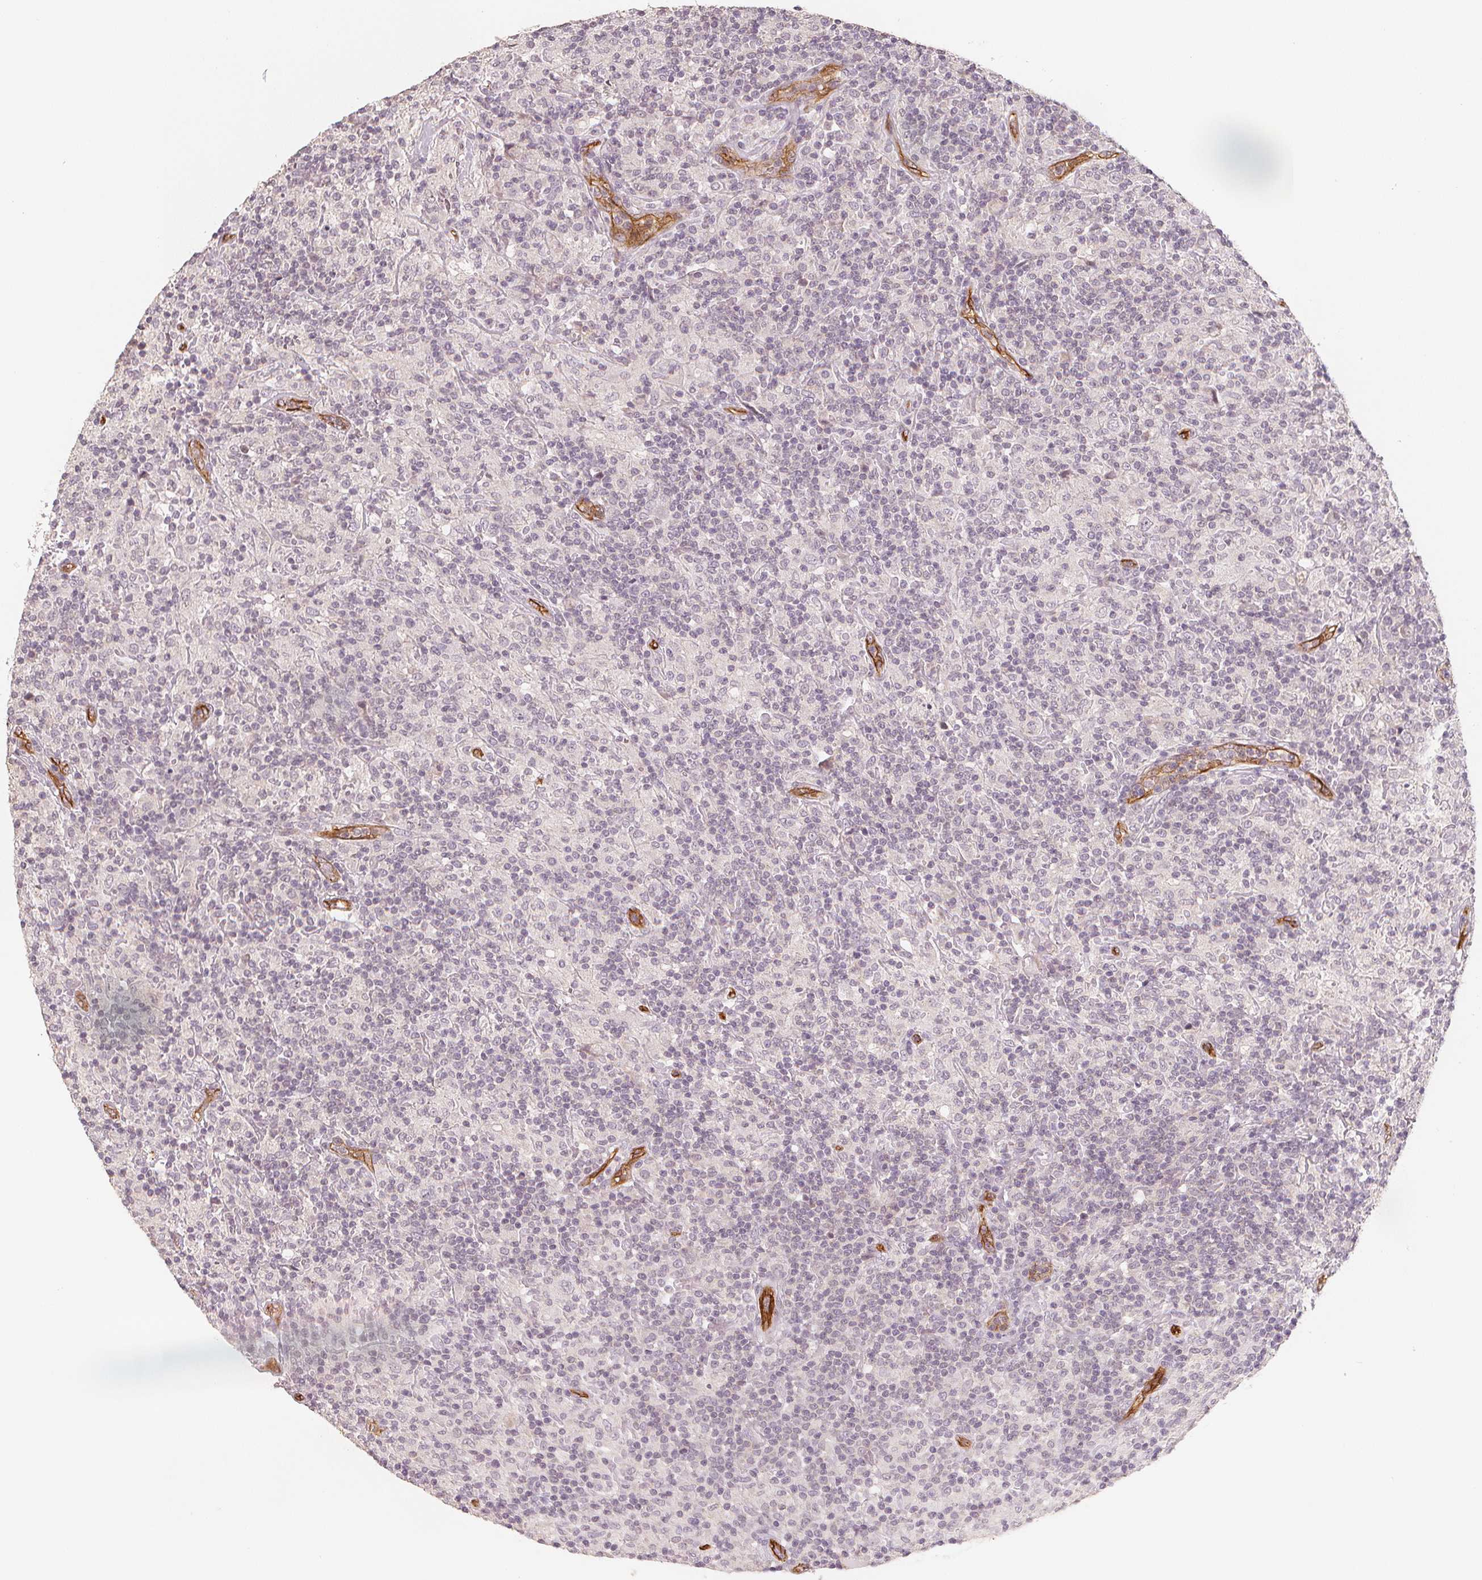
{"staining": {"intensity": "negative", "quantity": "none", "location": "none"}, "tissue": "lymphoma", "cell_type": "Tumor cells", "image_type": "cancer", "snomed": [{"axis": "morphology", "description": "Hodgkin's disease, NOS"}, {"axis": "topography", "description": "Lymph node"}], "caption": "This is a photomicrograph of immunohistochemistry (IHC) staining of Hodgkin's disease, which shows no expression in tumor cells.", "gene": "CIB1", "patient": {"sex": "male", "age": 70}}